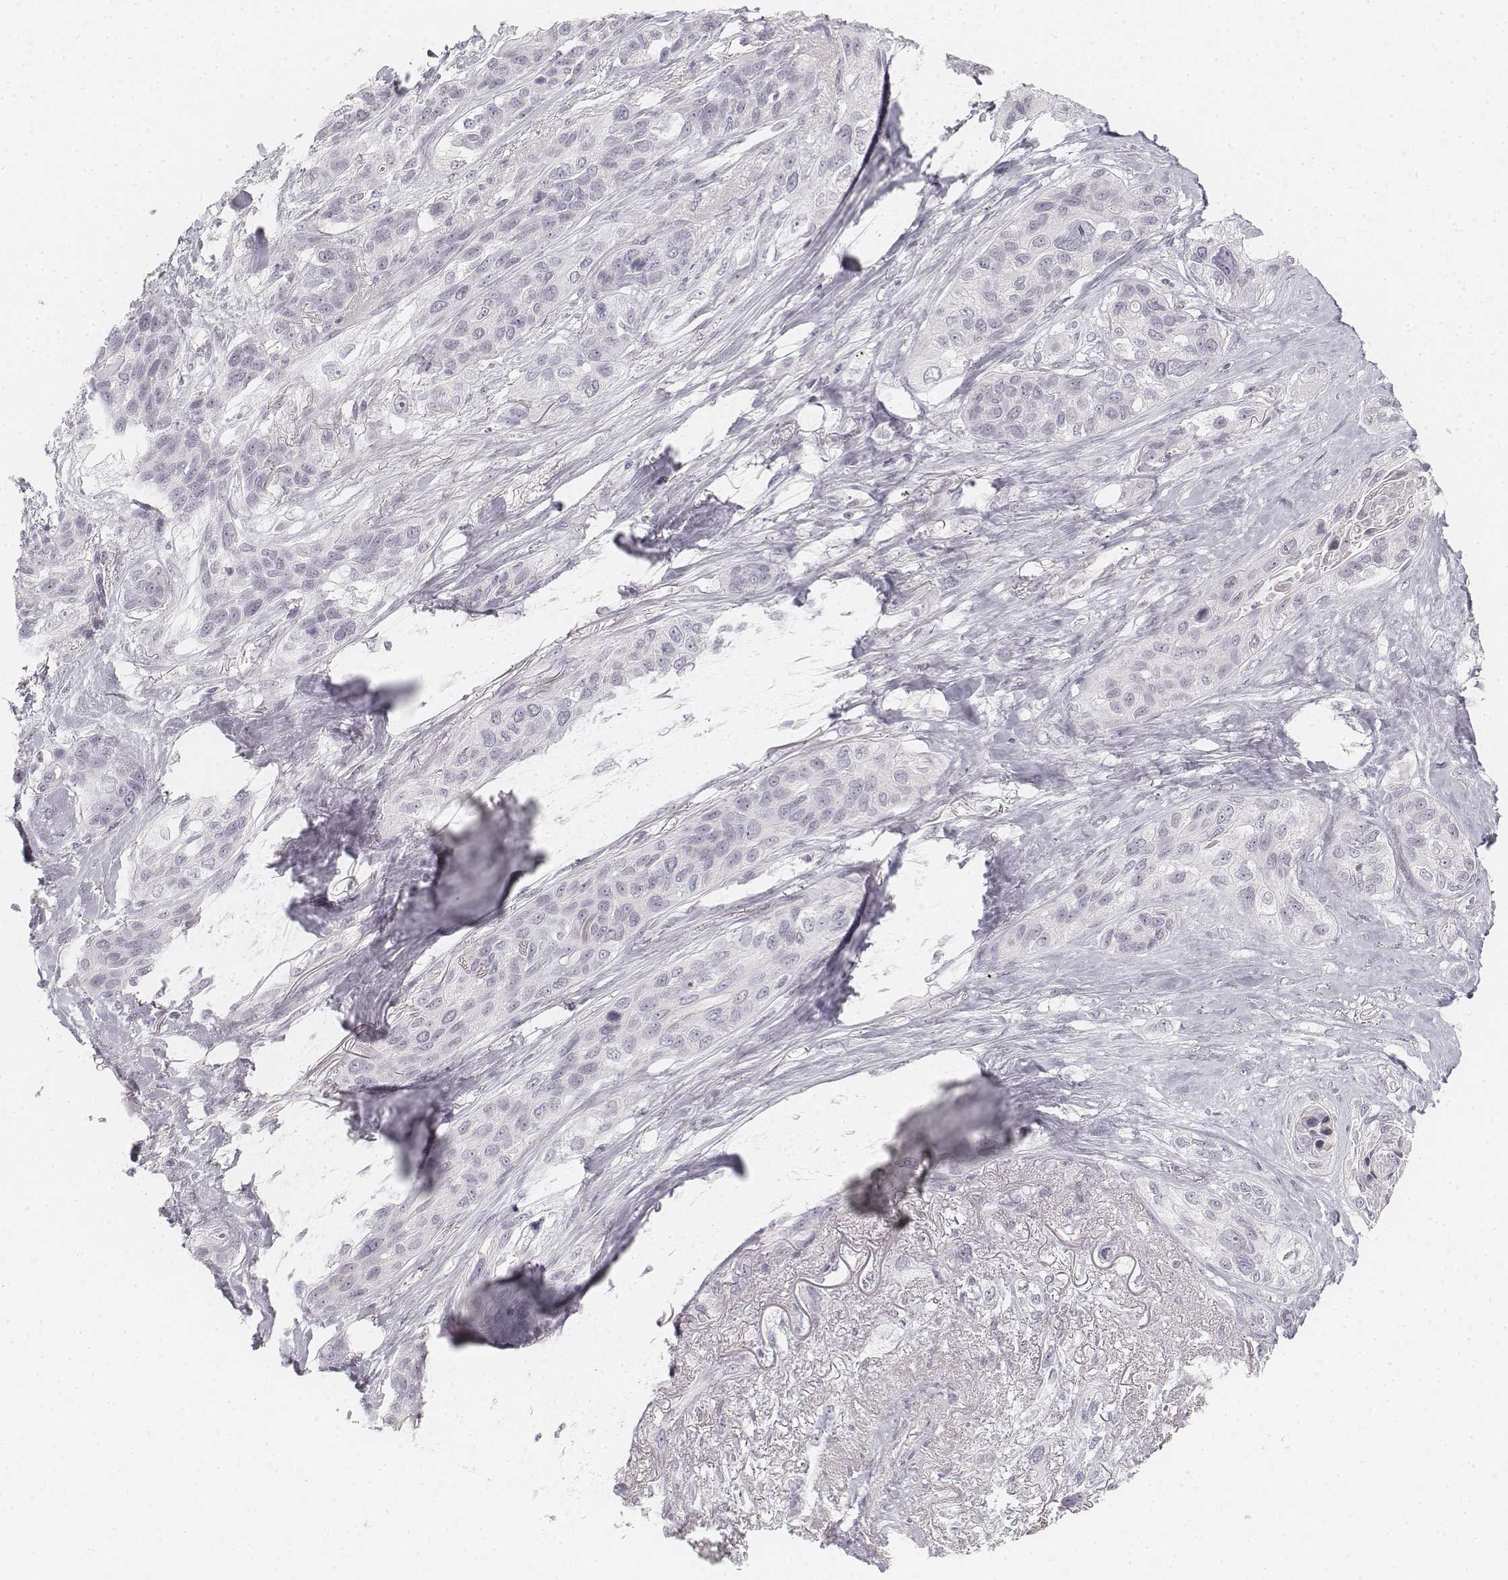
{"staining": {"intensity": "negative", "quantity": "none", "location": "none"}, "tissue": "lung cancer", "cell_type": "Tumor cells", "image_type": "cancer", "snomed": [{"axis": "morphology", "description": "Squamous cell carcinoma, NOS"}, {"axis": "topography", "description": "Lung"}], "caption": "Immunohistochemistry (IHC) photomicrograph of neoplastic tissue: lung squamous cell carcinoma stained with DAB (3,3'-diaminobenzidine) reveals no significant protein expression in tumor cells.", "gene": "KRTAP2-1", "patient": {"sex": "female", "age": 70}}